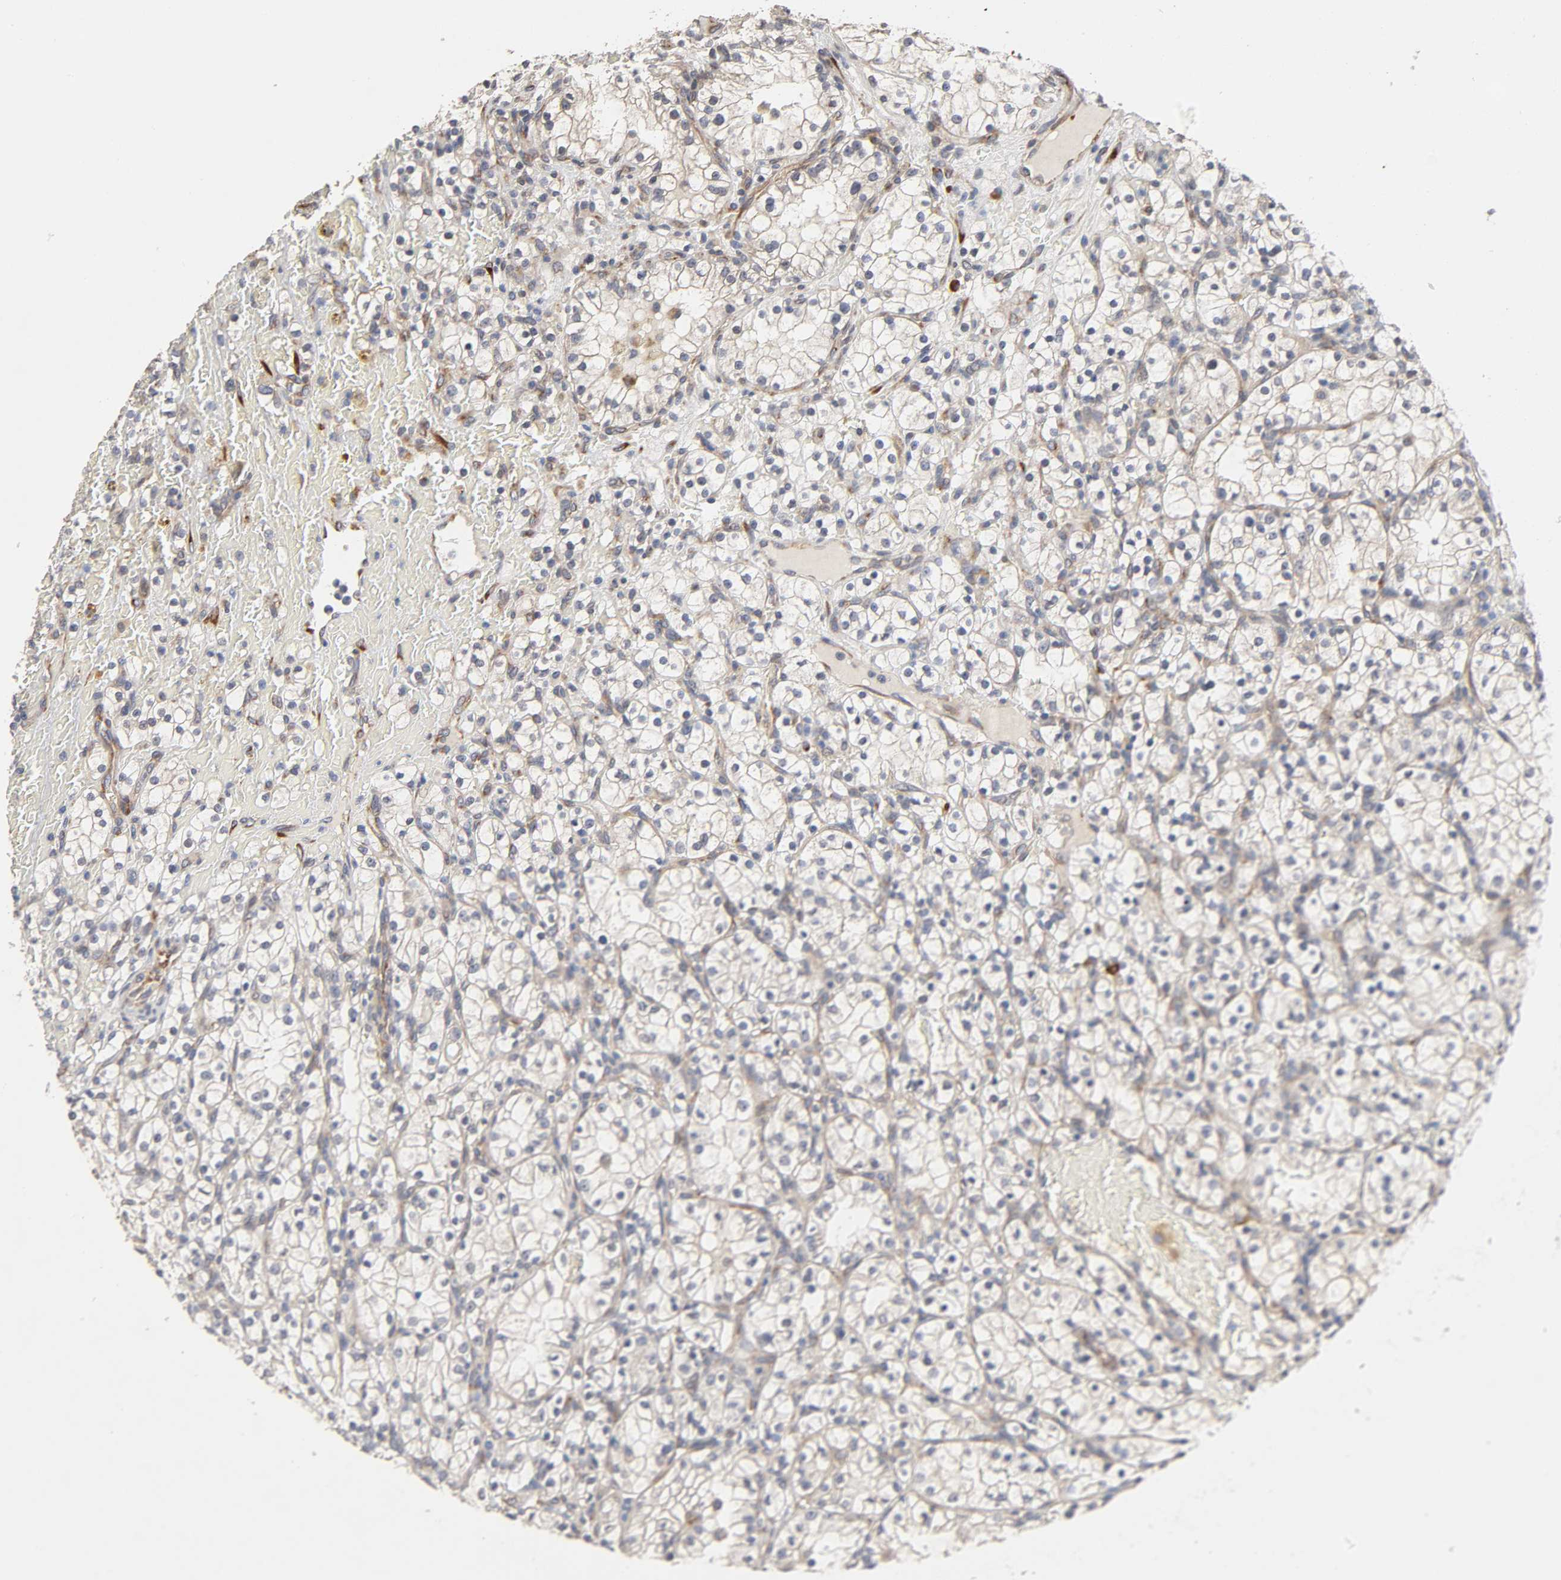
{"staining": {"intensity": "negative", "quantity": "none", "location": "none"}, "tissue": "renal cancer", "cell_type": "Tumor cells", "image_type": "cancer", "snomed": [{"axis": "morphology", "description": "Normal tissue, NOS"}, {"axis": "morphology", "description": "Adenocarcinoma, NOS"}, {"axis": "topography", "description": "Kidney"}], "caption": "Immunohistochemistry (IHC) of renal cancer (adenocarcinoma) exhibits no expression in tumor cells.", "gene": "HDLBP", "patient": {"sex": "female", "age": 55}}